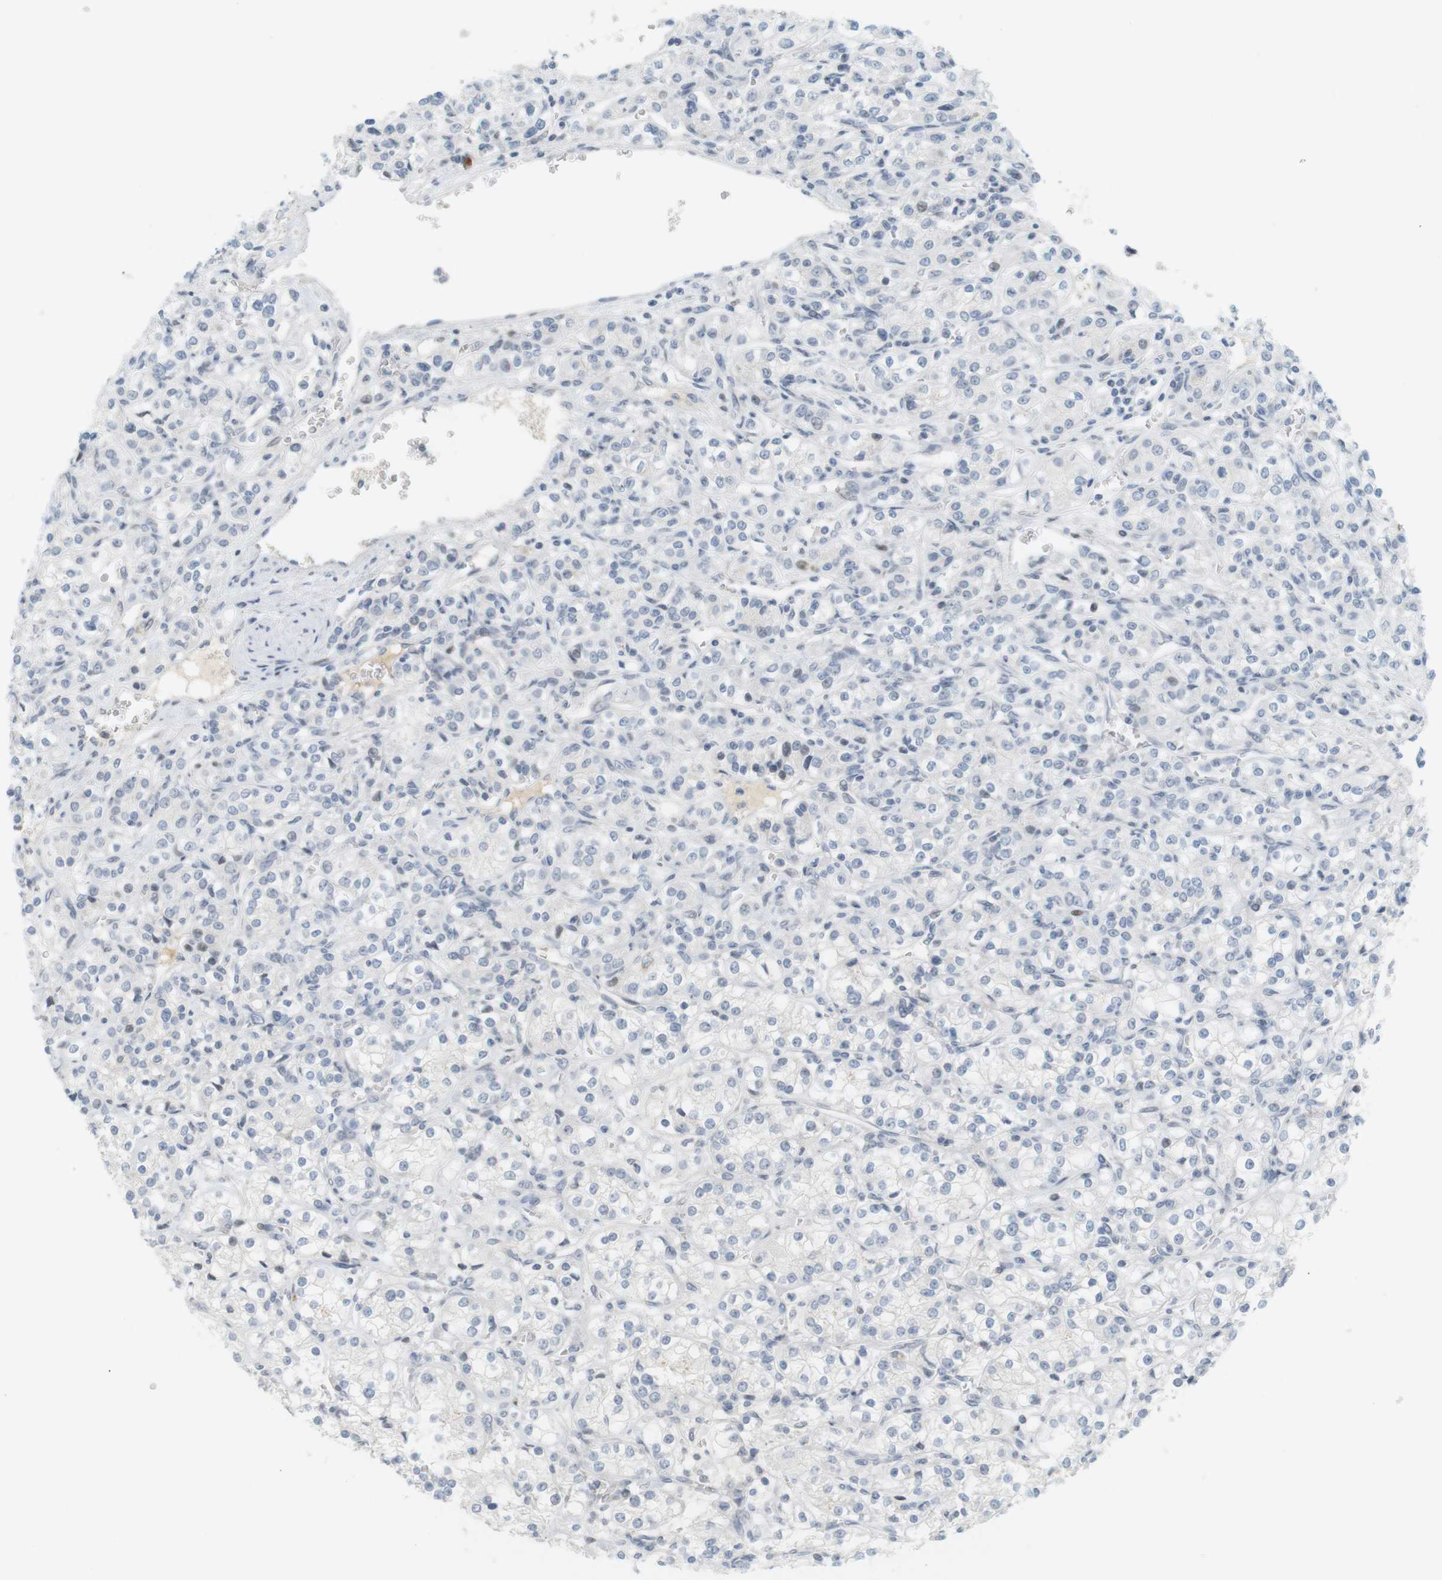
{"staining": {"intensity": "negative", "quantity": "none", "location": "none"}, "tissue": "renal cancer", "cell_type": "Tumor cells", "image_type": "cancer", "snomed": [{"axis": "morphology", "description": "Adenocarcinoma, NOS"}, {"axis": "topography", "description": "Kidney"}], "caption": "The image reveals no staining of tumor cells in renal cancer (adenocarcinoma). (Brightfield microscopy of DAB immunohistochemistry (IHC) at high magnification).", "gene": "DMC1", "patient": {"sex": "male", "age": 77}}